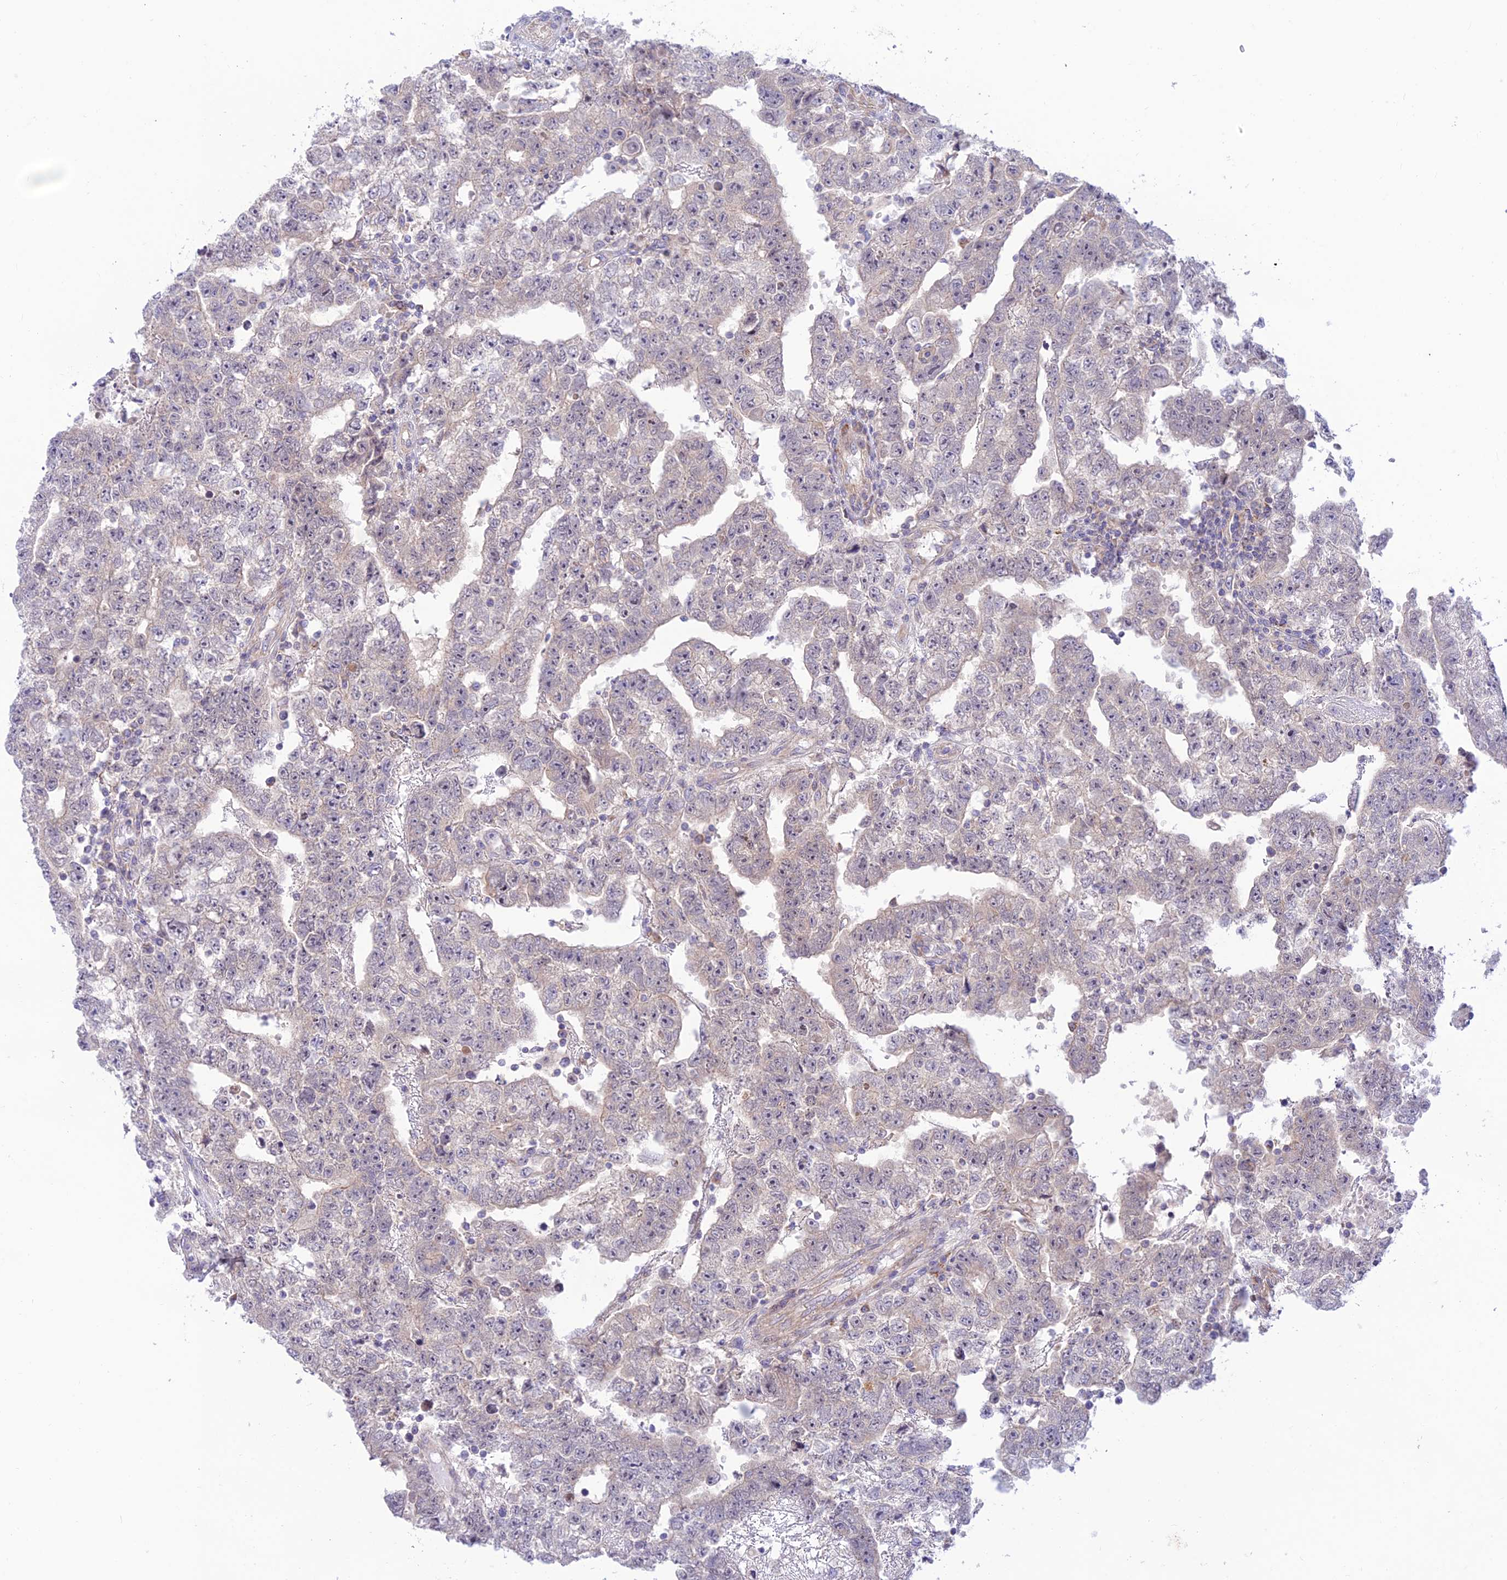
{"staining": {"intensity": "weak", "quantity": "<25%", "location": "cytoplasmic/membranous"}, "tissue": "testis cancer", "cell_type": "Tumor cells", "image_type": "cancer", "snomed": [{"axis": "morphology", "description": "Carcinoma, Embryonal, NOS"}, {"axis": "topography", "description": "Testis"}], "caption": "This is a image of immunohistochemistry (IHC) staining of testis cancer, which shows no staining in tumor cells.", "gene": "FAM186B", "patient": {"sex": "male", "age": 25}}